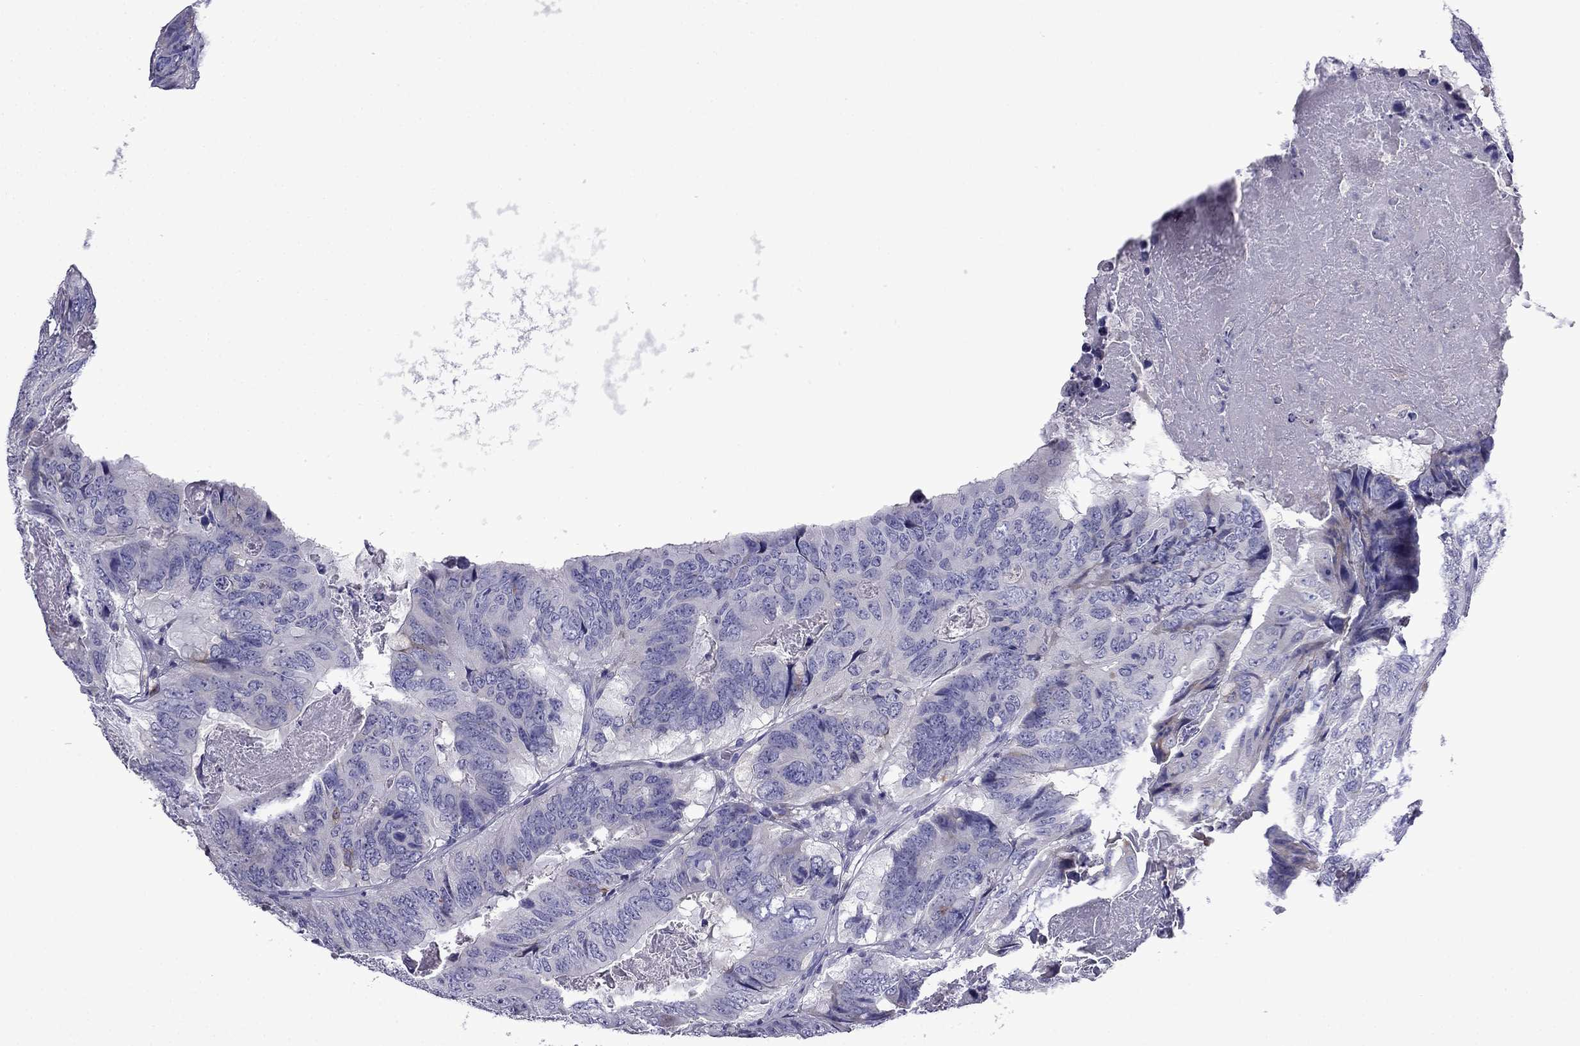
{"staining": {"intensity": "negative", "quantity": "none", "location": "none"}, "tissue": "colorectal cancer", "cell_type": "Tumor cells", "image_type": "cancer", "snomed": [{"axis": "morphology", "description": "Adenocarcinoma, NOS"}, {"axis": "topography", "description": "Colon"}], "caption": "The photomicrograph displays no significant staining in tumor cells of adenocarcinoma (colorectal).", "gene": "TSSK4", "patient": {"sex": "male", "age": 79}}